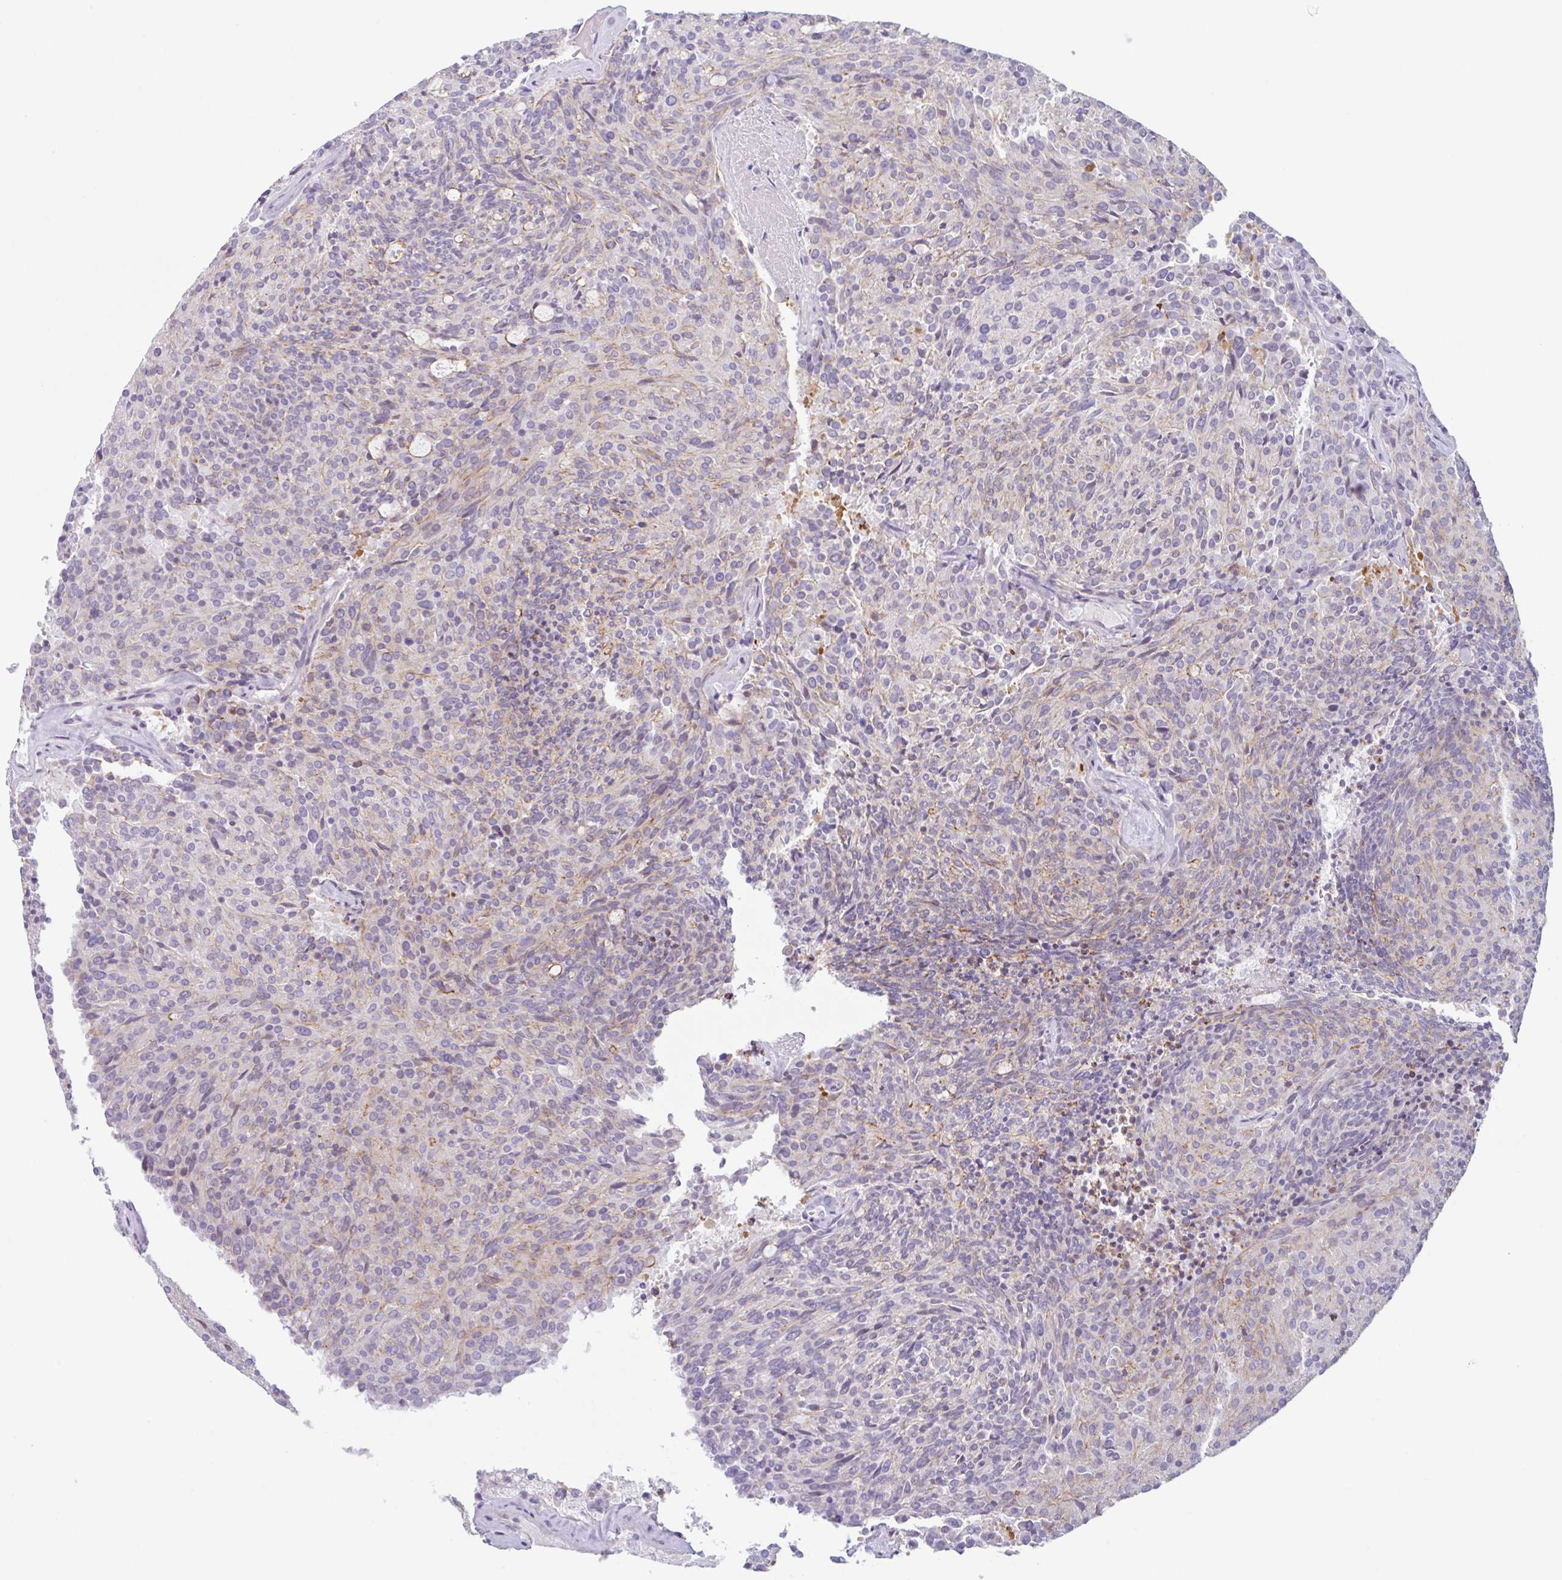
{"staining": {"intensity": "negative", "quantity": "none", "location": "none"}, "tissue": "carcinoid", "cell_type": "Tumor cells", "image_type": "cancer", "snomed": [{"axis": "morphology", "description": "Carcinoid, malignant, NOS"}, {"axis": "topography", "description": "Pancreas"}], "caption": "Micrograph shows no significant protein positivity in tumor cells of carcinoid (malignant). (DAB IHC, high magnification).", "gene": "MYH10", "patient": {"sex": "female", "age": 54}}